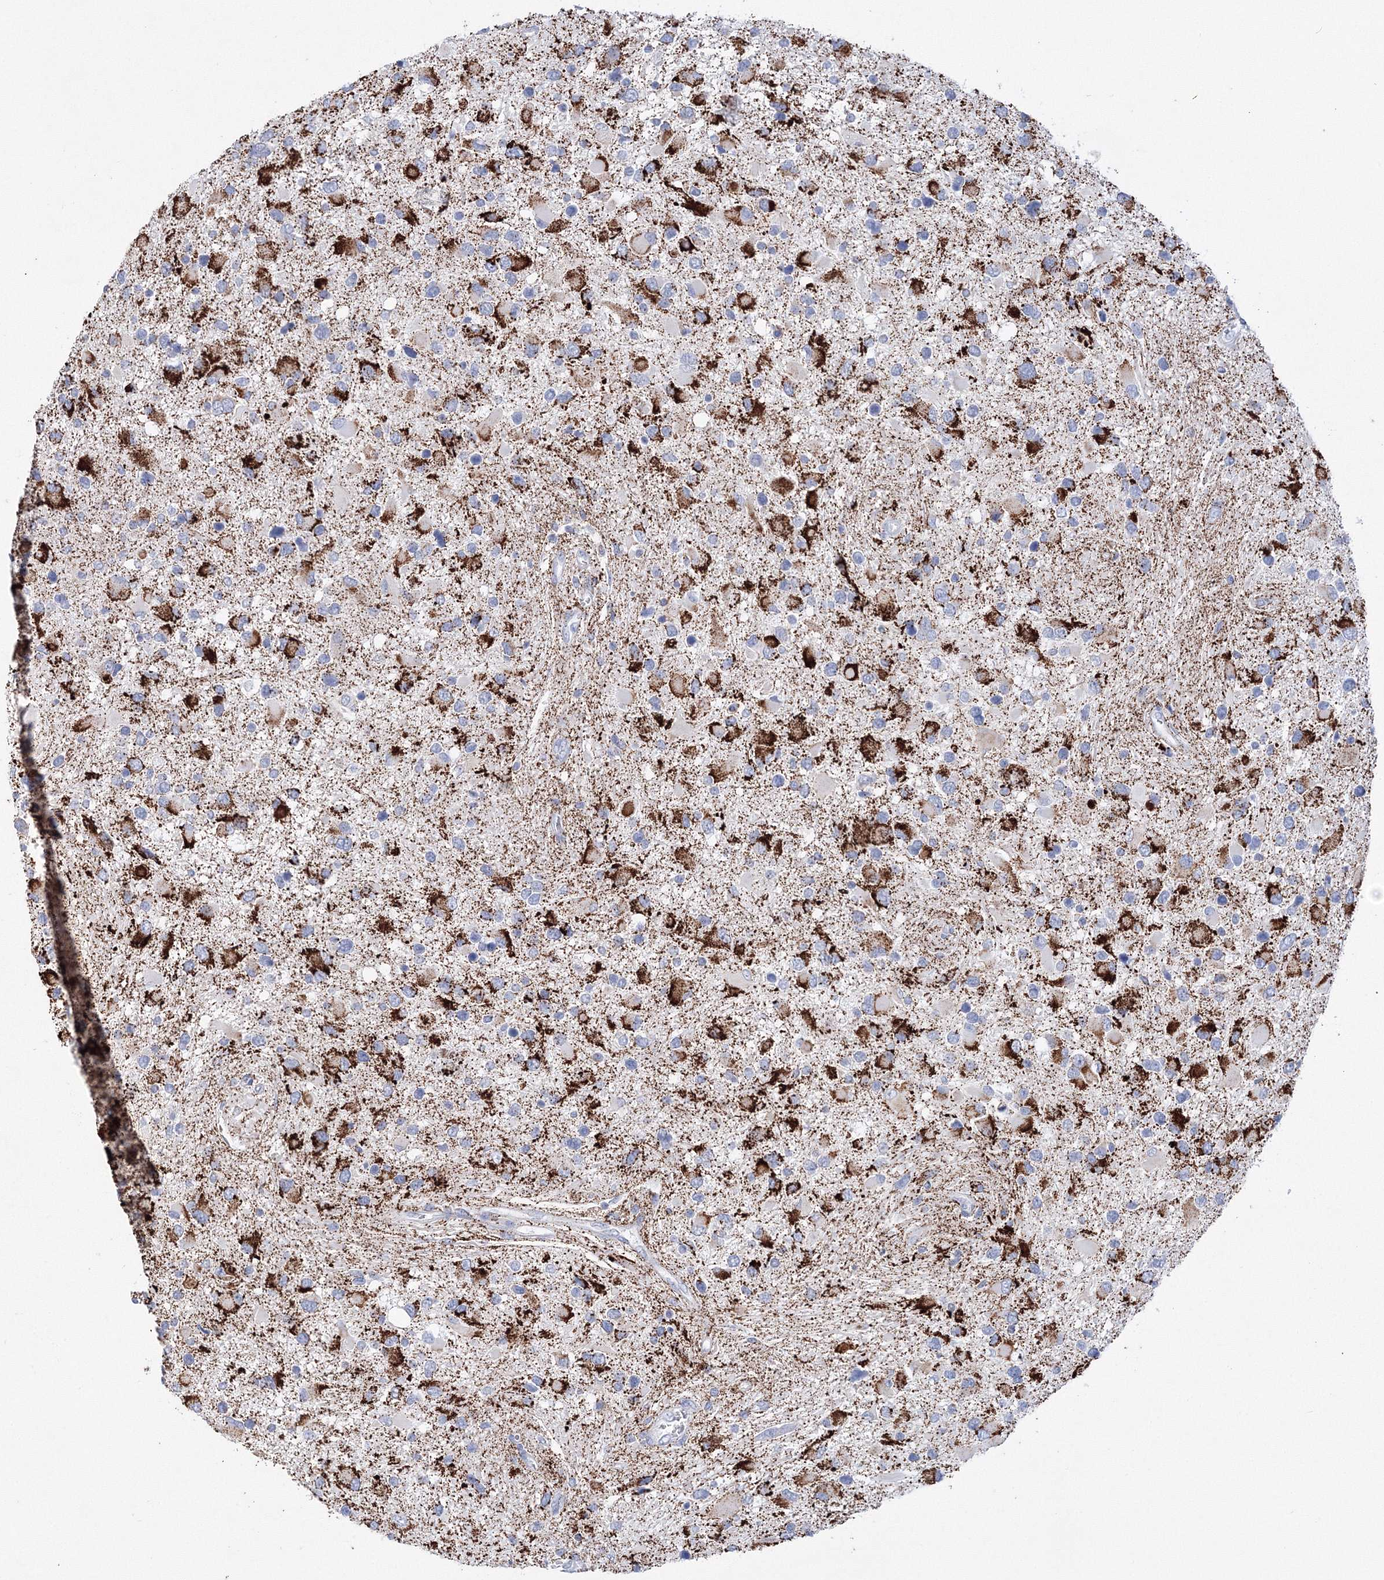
{"staining": {"intensity": "negative", "quantity": "none", "location": "none"}, "tissue": "glioma", "cell_type": "Tumor cells", "image_type": "cancer", "snomed": [{"axis": "morphology", "description": "Glioma, malignant, High grade"}, {"axis": "topography", "description": "Brain"}], "caption": "Micrograph shows no protein positivity in tumor cells of glioma tissue.", "gene": "MERTK", "patient": {"sex": "male", "age": 53}}